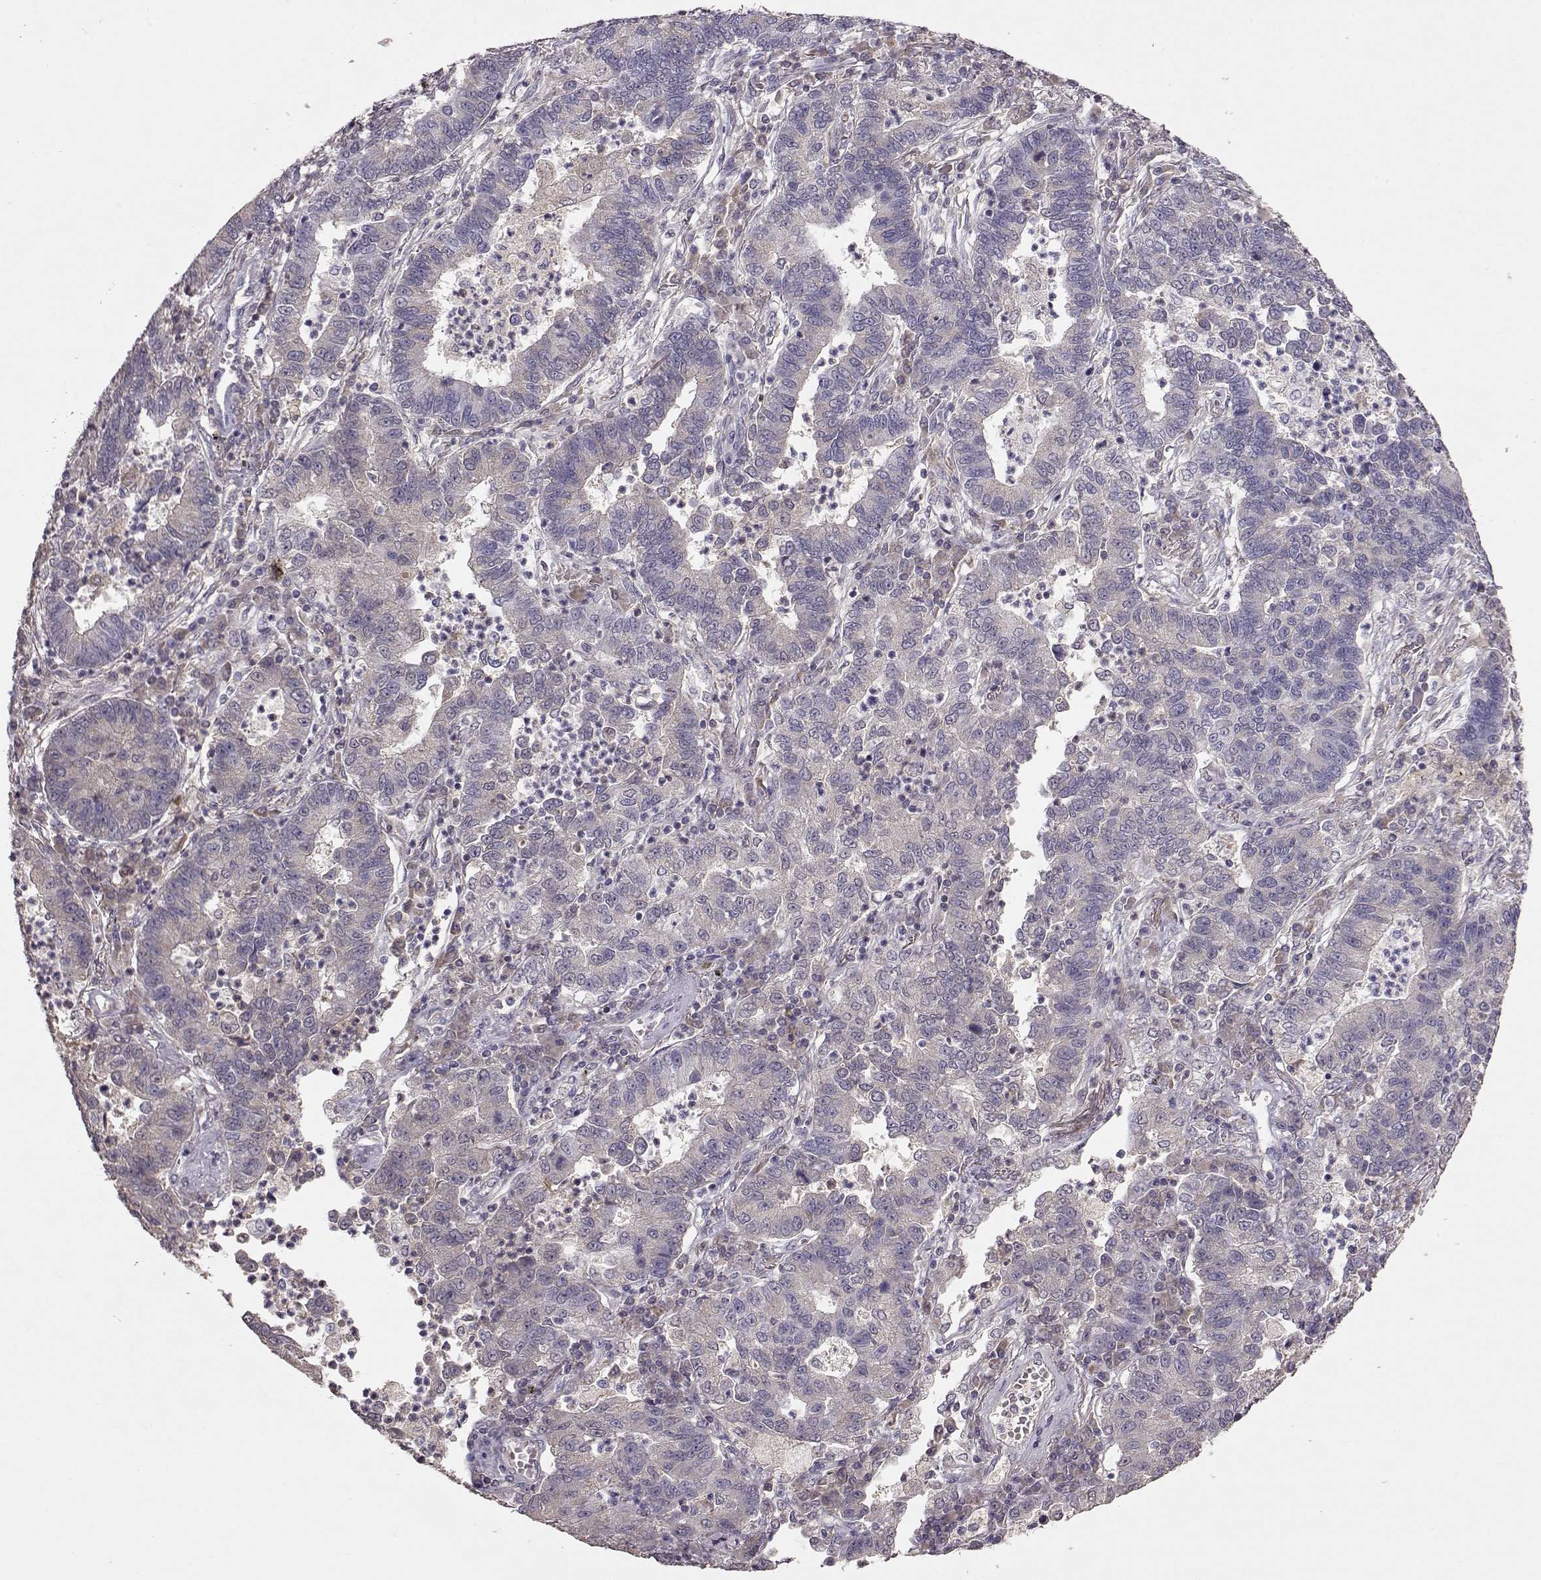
{"staining": {"intensity": "negative", "quantity": "none", "location": "none"}, "tissue": "lung cancer", "cell_type": "Tumor cells", "image_type": "cancer", "snomed": [{"axis": "morphology", "description": "Adenocarcinoma, NOS"}, {"axis": "topography", "description": "Lung"}], "caption": "This is a image of IHC staining of lung adenocarcinoma, which shows no positivity in tumor cells. (DAB (3,3'-diaminobenzidine) immunohistochemistry with hematoxylin counter stain).", "gene": "PMCH", "patient": {"sex": "female", "age": 57}}